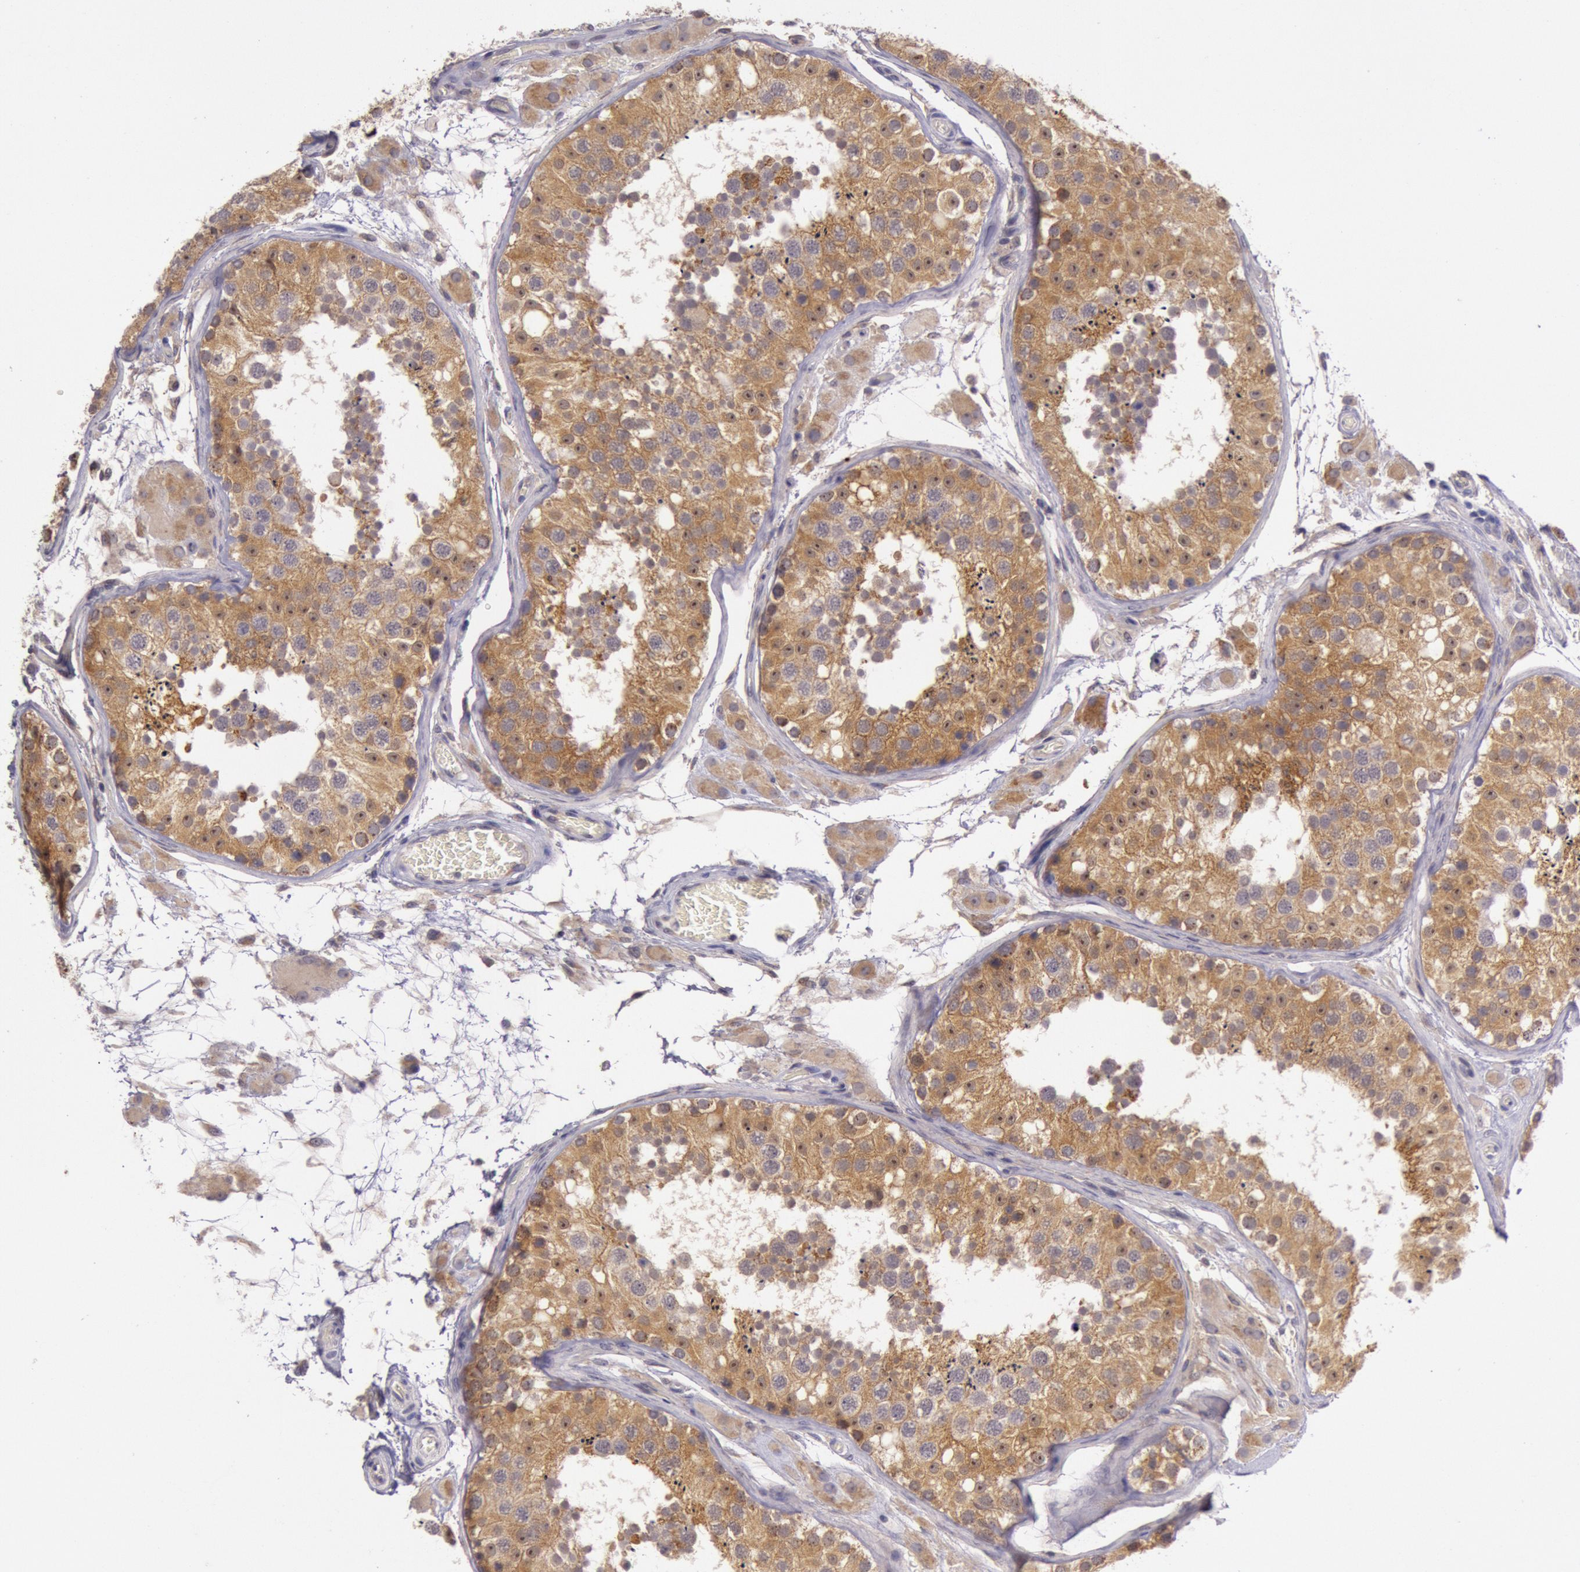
{"staining": {"intensity": "moderate", "quantity": ">75%", "location": "cytoplasmic/membranous,nuclear"}, "tissue": "testis", "cell_type": "Cells in seminiferous ducts", "image_type": "normal", "snomed": [{"axis": "morphology", "description": "Normal tissue, NOS"}, {"axis": "topography", "description": "Testis"}], "caption": "Protein staining by immunohistochemistry (IHC) reveals moderate cytoplasmic/membranous,nuclear expression in about >75% of cells in seminiferous ducts in unremarkable testis. The staining was performed using DAB, with brown indicating positive protein expression. Nuclei are stained blue with hematoxylin.", "gene": "CDK16", "patient": {"sex": "male", "age": 26}}